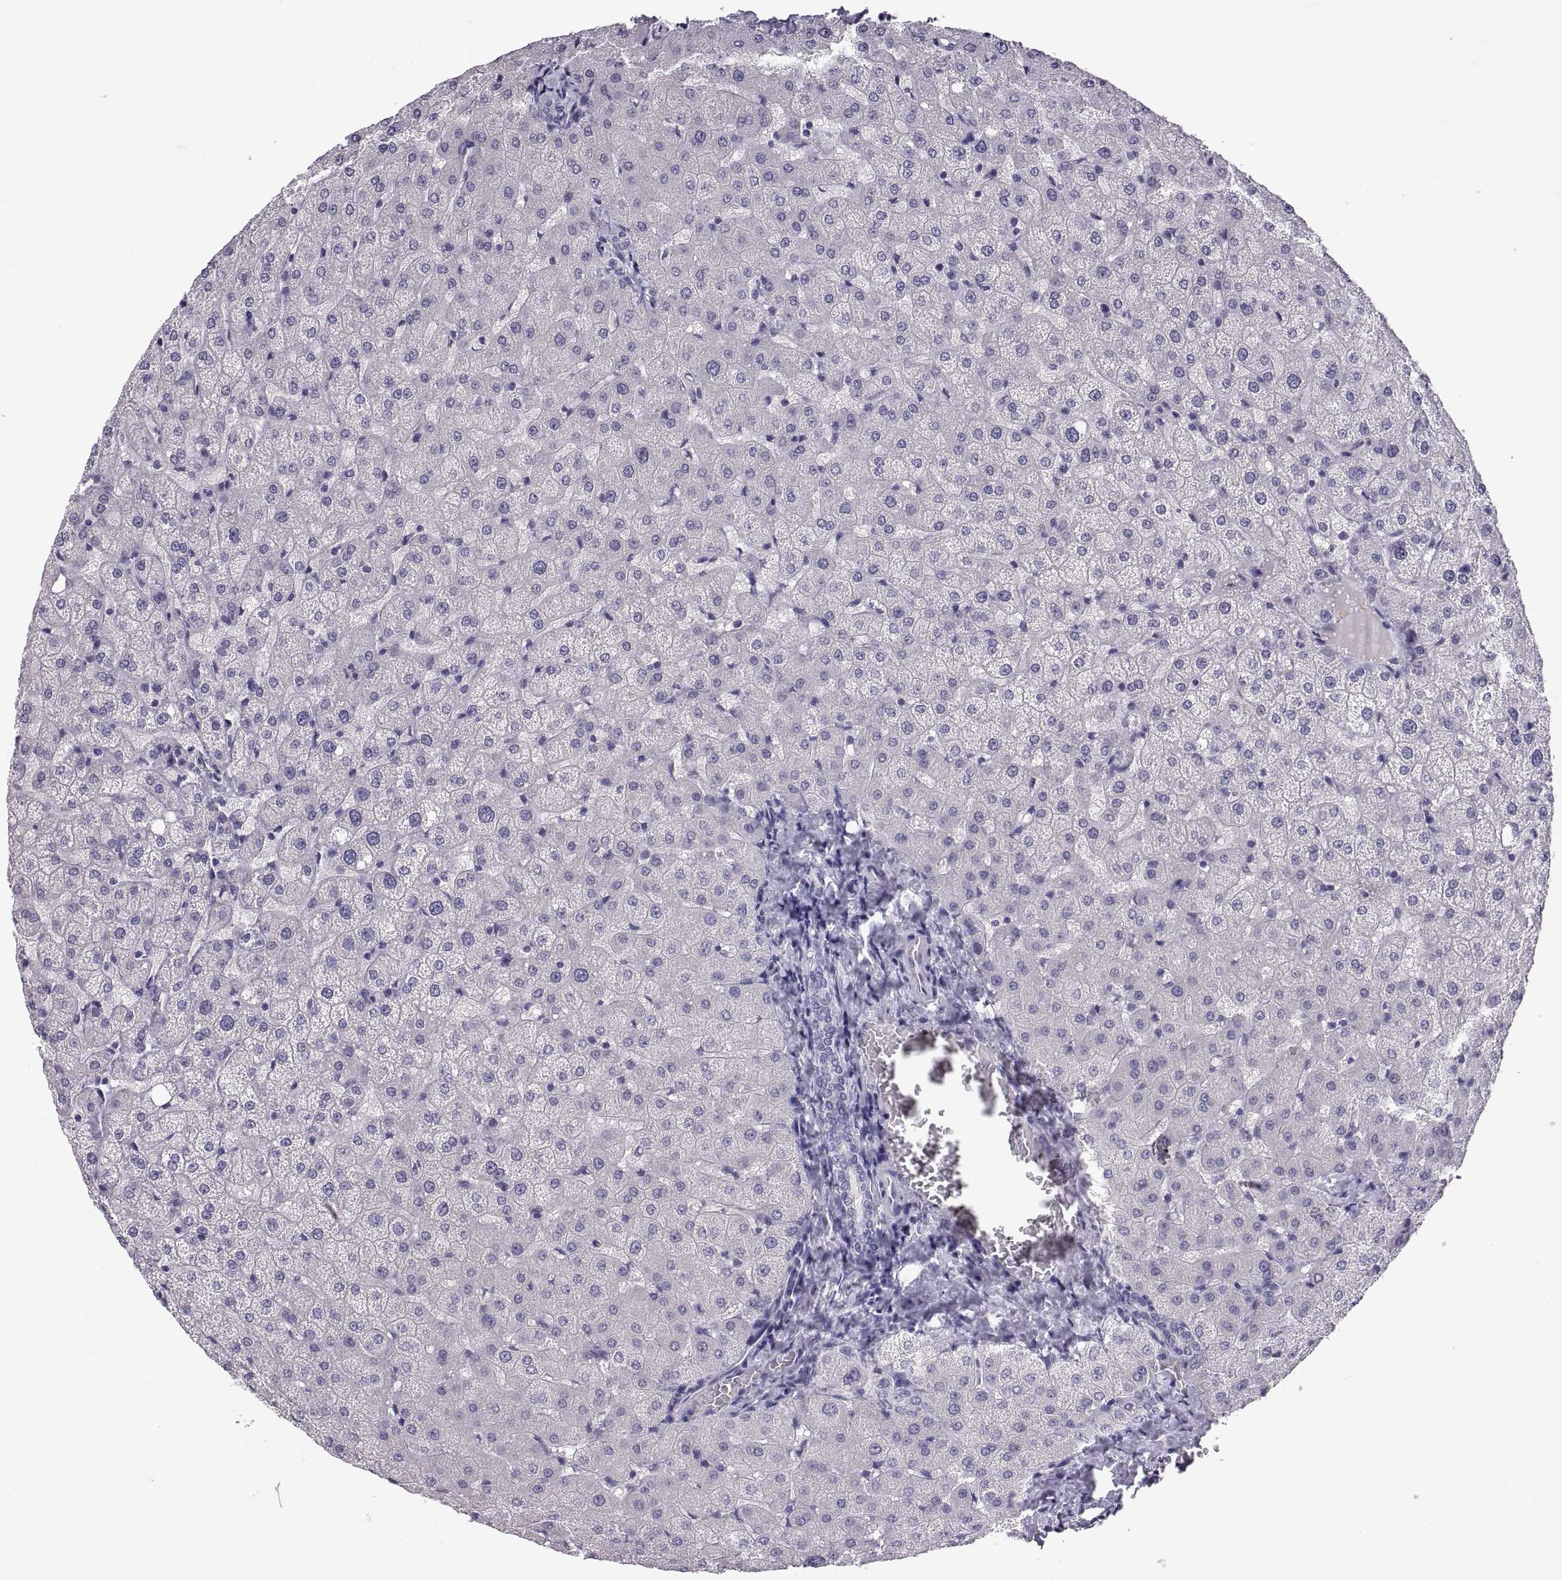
{"staining": {"intensity": "negative", "quantity": "none", "location": "none"}, "tissue": "liver", "cell_type": "Cholangiocytes", "image_type": "normal", "snomed": [{"axis": "morphology", "description": "Normal tissue, NOS"}, {"axis": "topography", "description": "Liver"}], "caption": "The micrograph exhibits no staining of cholangiocytes in unremarkable liver.", "gene": "PTN", "patient": {"sex": "female", "age": 50}}